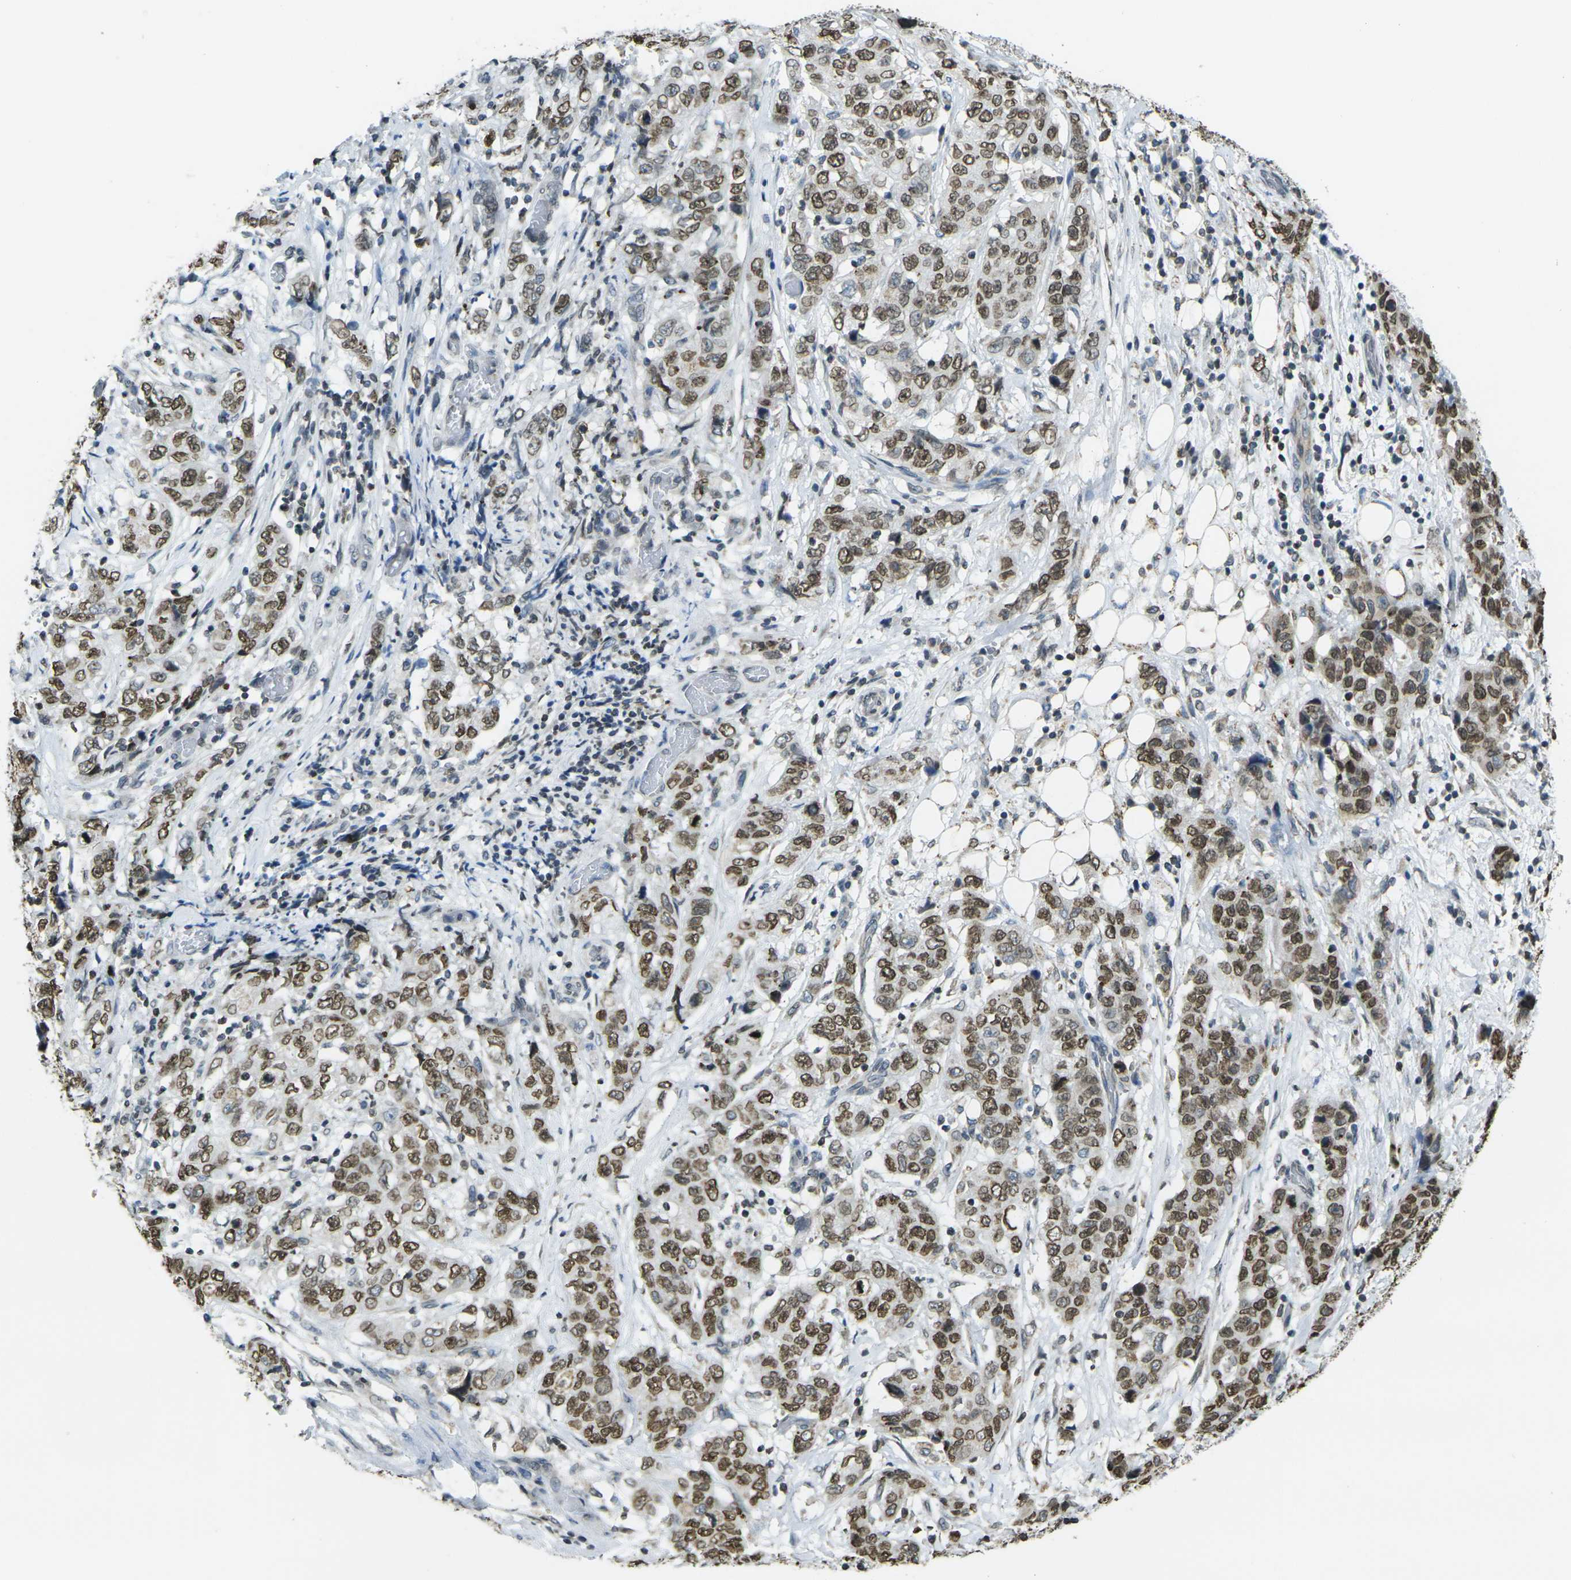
{"staining": {"intensity": "moderate", "quantity": ">75%", "location": "cytoplasmic/membranous,nuclear"}, "tissue": "stomach cancer", "cell_type": "Tumor cells", "image_type": "cancer", "snomed": [{"axis": "morphology", "description": "Adenocarcinoma, NOS"}, {"axis": "topography", "description": "Stomach"}], "caption": "Immunohistochemical staining of stomach cancer (adenocarcinoma) displays moderate cytoplasmic/membranous and nuclear protein expression in approximately >75% of tumor cells.", "gene": "BRDT", "patient": {"sex": "male", "age": 48}}